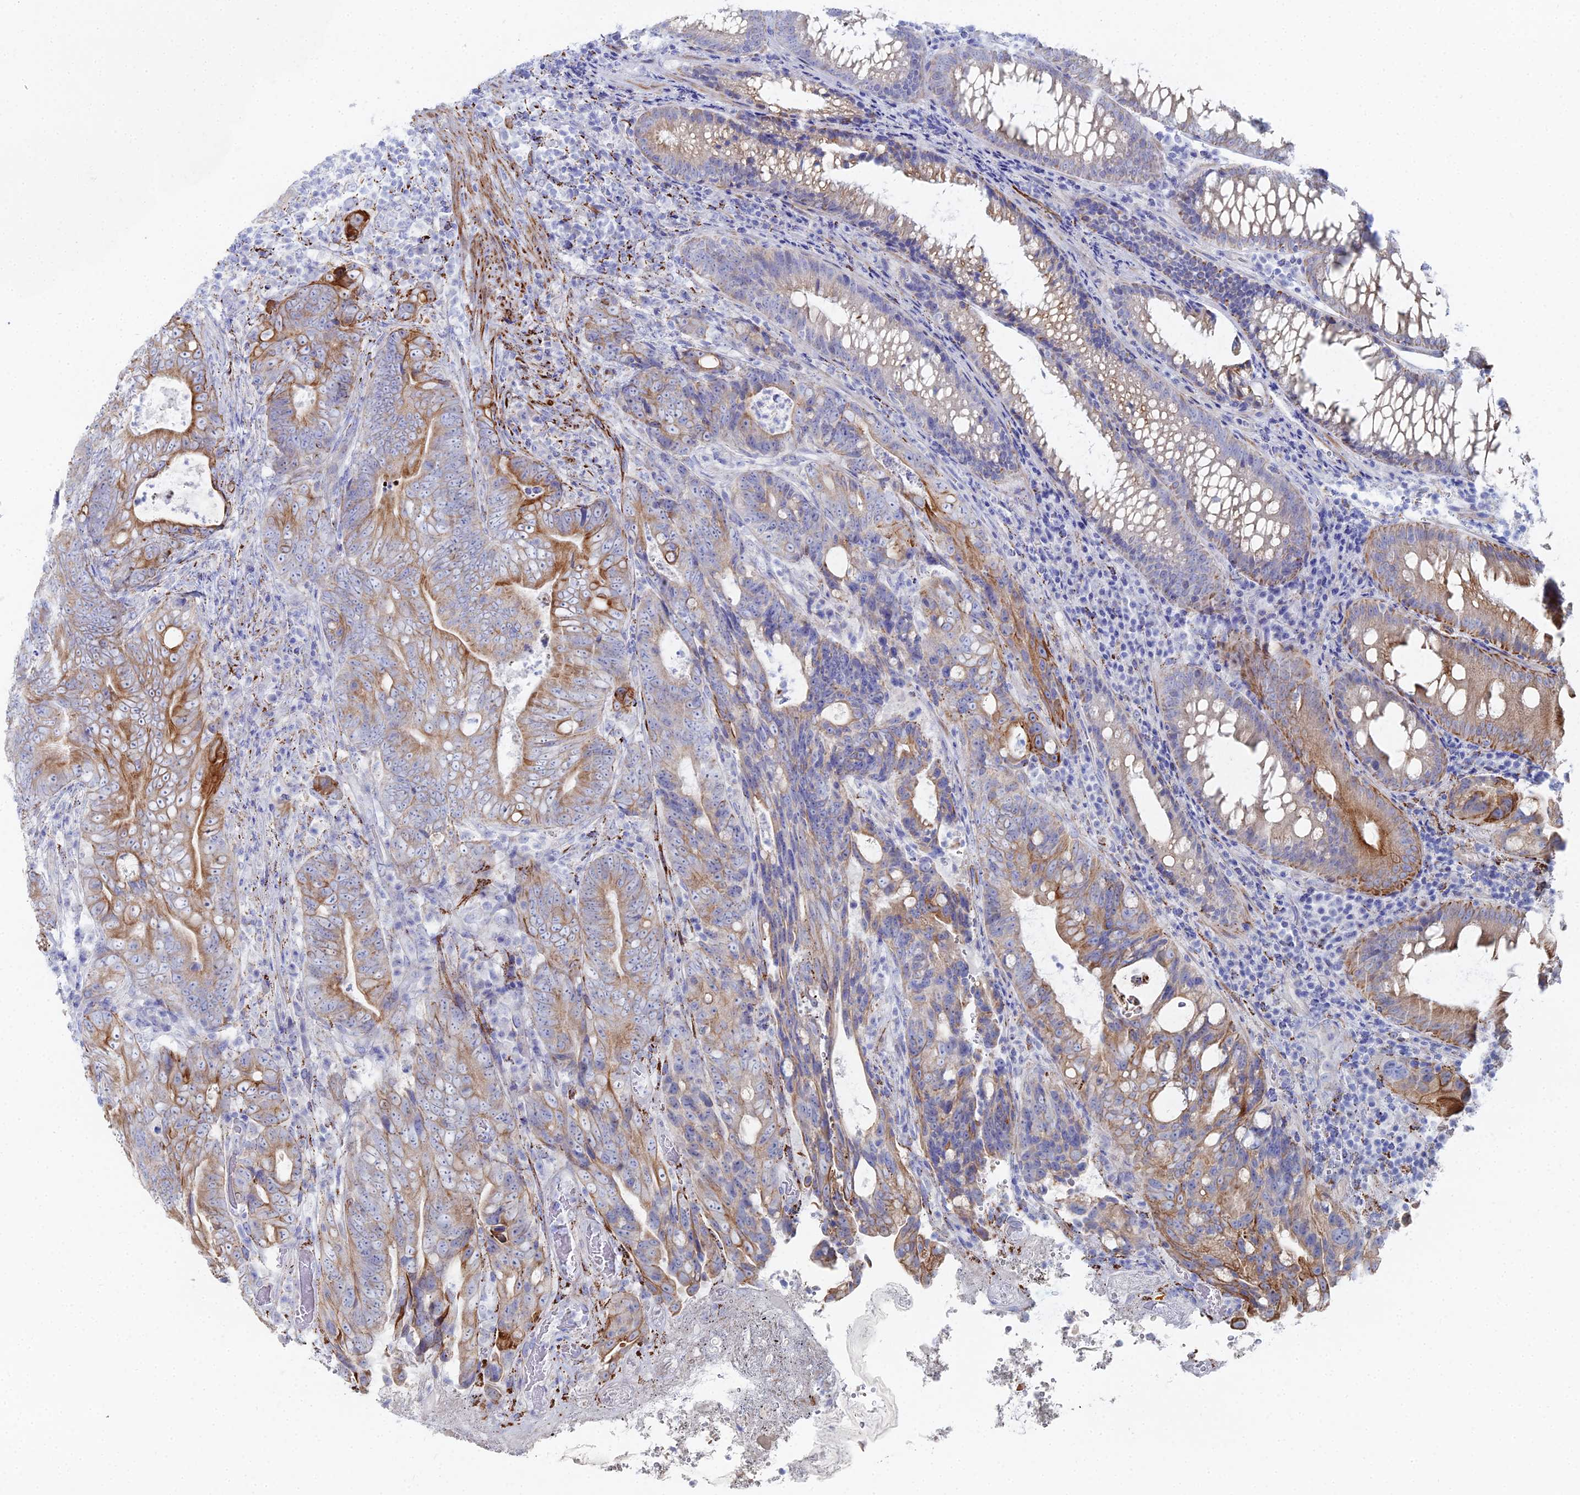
{"staining": {"intensity": "moderate", "quantity": "25%-75%", "location": "cytoplasmic/membranous"}, "tissue": "colorectal cancer", "cell_type": "Tumor cells", "image_type": "cancer", "snomed": [{"axis": "morphology", "description": "Adenocarcinoma, NOS"}, {"axis": "topography", "description": "Colon"}], "caption": "Moderate cytoplasmic/membranous protein expression is appreciated in about 25%-75% of tumor cells in colorectal cancer.", "gene": "DHX34", "patient": {"sex": "female", "age": 82}}